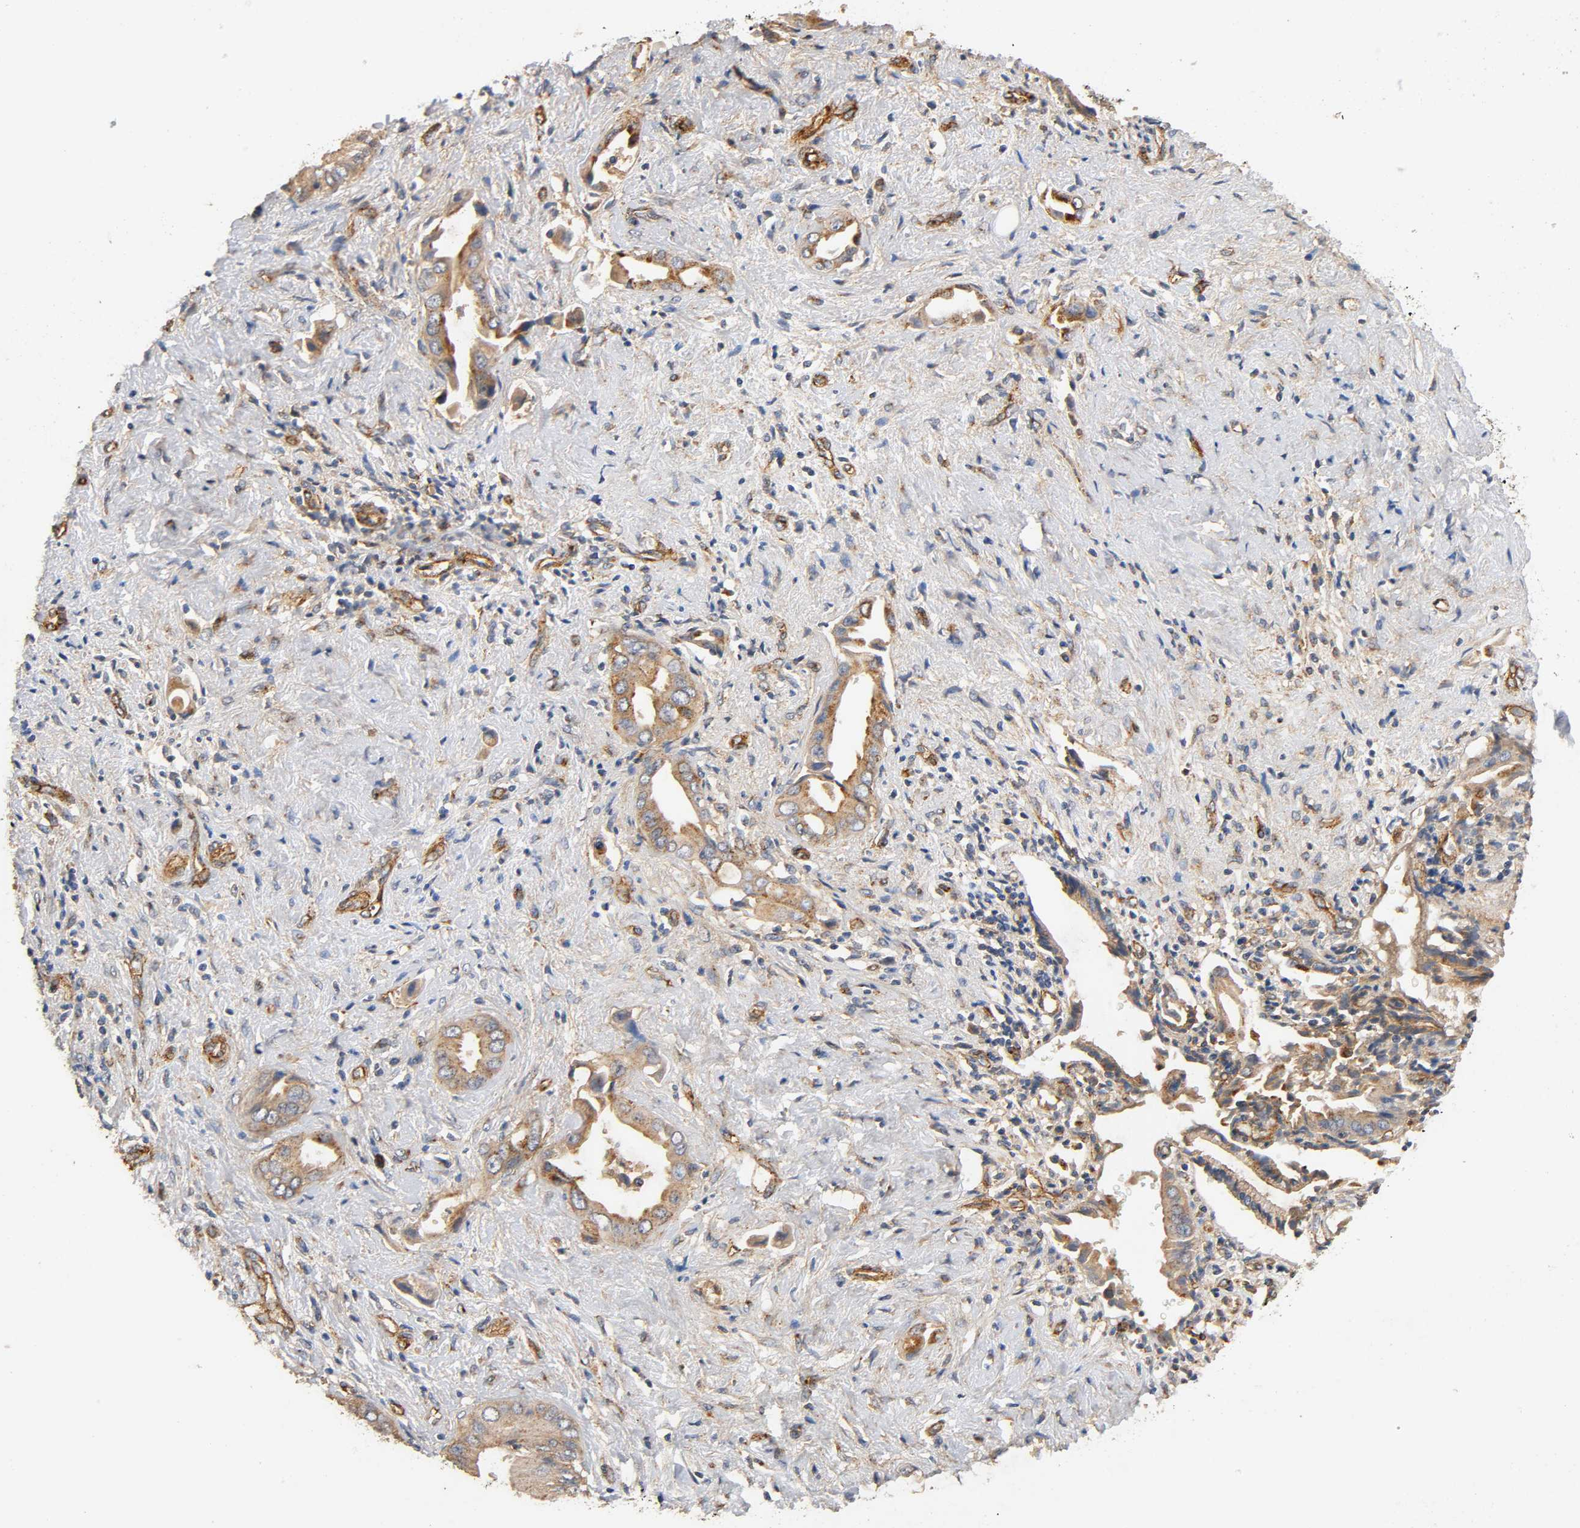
{"staining": {"intensity": "moderate", "quantity": ">75%", "location": "cytoplasmic/membranous"}, "tissue": "liver cancer", "cell_type": "Tumor cells", "image_type": "cancer", "snomed": [{"axis": "morphology", "description": "Cholangiocarcinoma"}, {"axis": "topography", "description": "Liver"}], "caption": "Liver cancer was stained to show a protein in brown. There is medium levels of moderate cytoplasmic/membranous staining in about >75% of tumor cells. The staining is performed using DAB (3,3'-diaminobenzidine) brown chromogen to label protein expression. The nuclei are counter-stained blue using hematoxylin.", "gene": "IFITM3", "patient": {"sex": "male", "age": 58}}